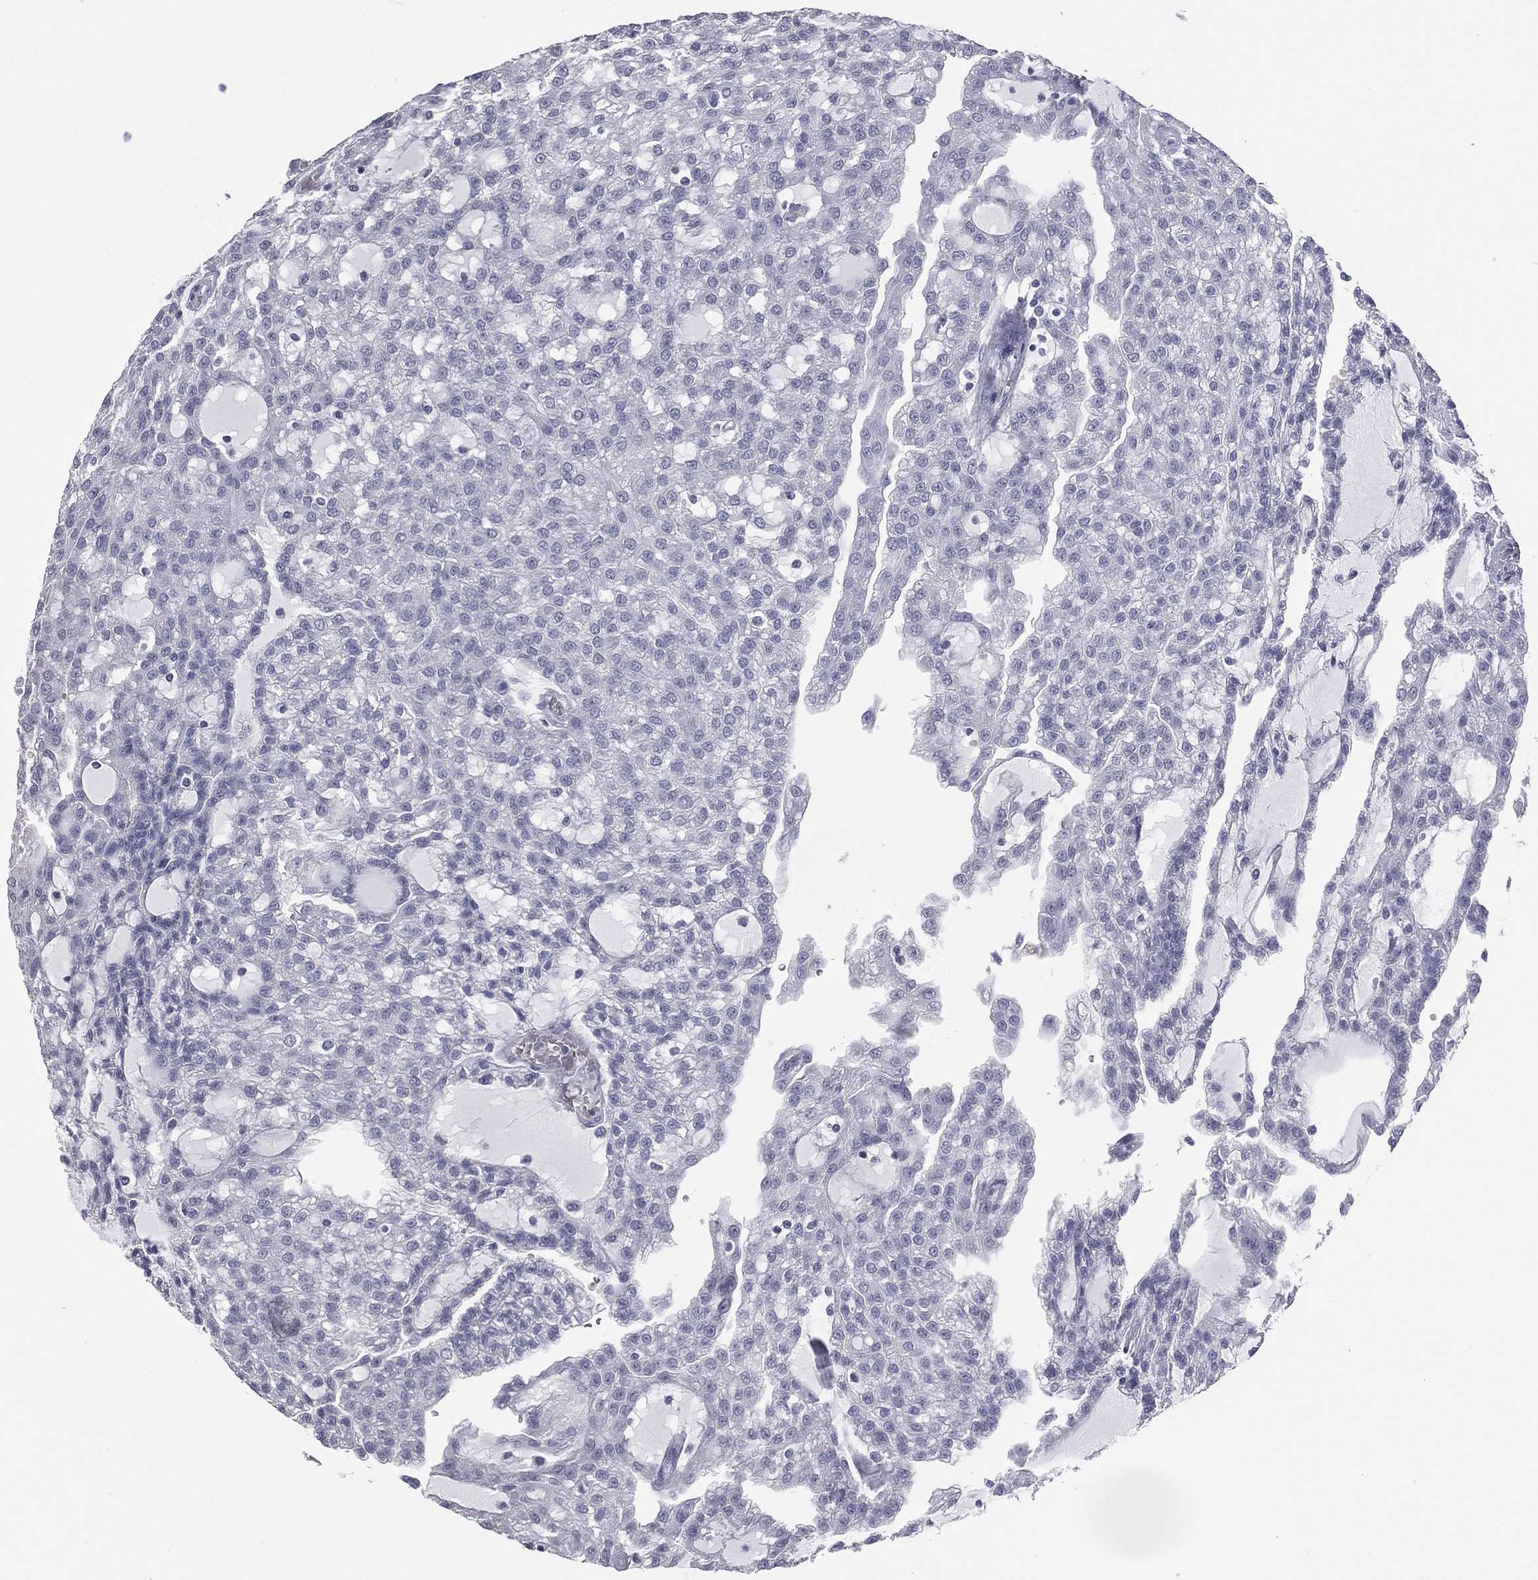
{"staining": {"intensity": "negative", "quantity": "none", "location": "none"}, "tissue": "renal cancer", "cell_type": "Tumor cells", "image_type": "cancer", "snomed": [{"axis": "morphology", "description": "Adenocarcinoma, NOS"}, {"axis": "topography", "description": "Kidney"}], "caption": "This is an immunohistochemistry micrograph of human renal adenocarcinoma. There is no staining in tumor cells.", "gene": "ESX1", "patient": {"sex": "male", "age": 63}}